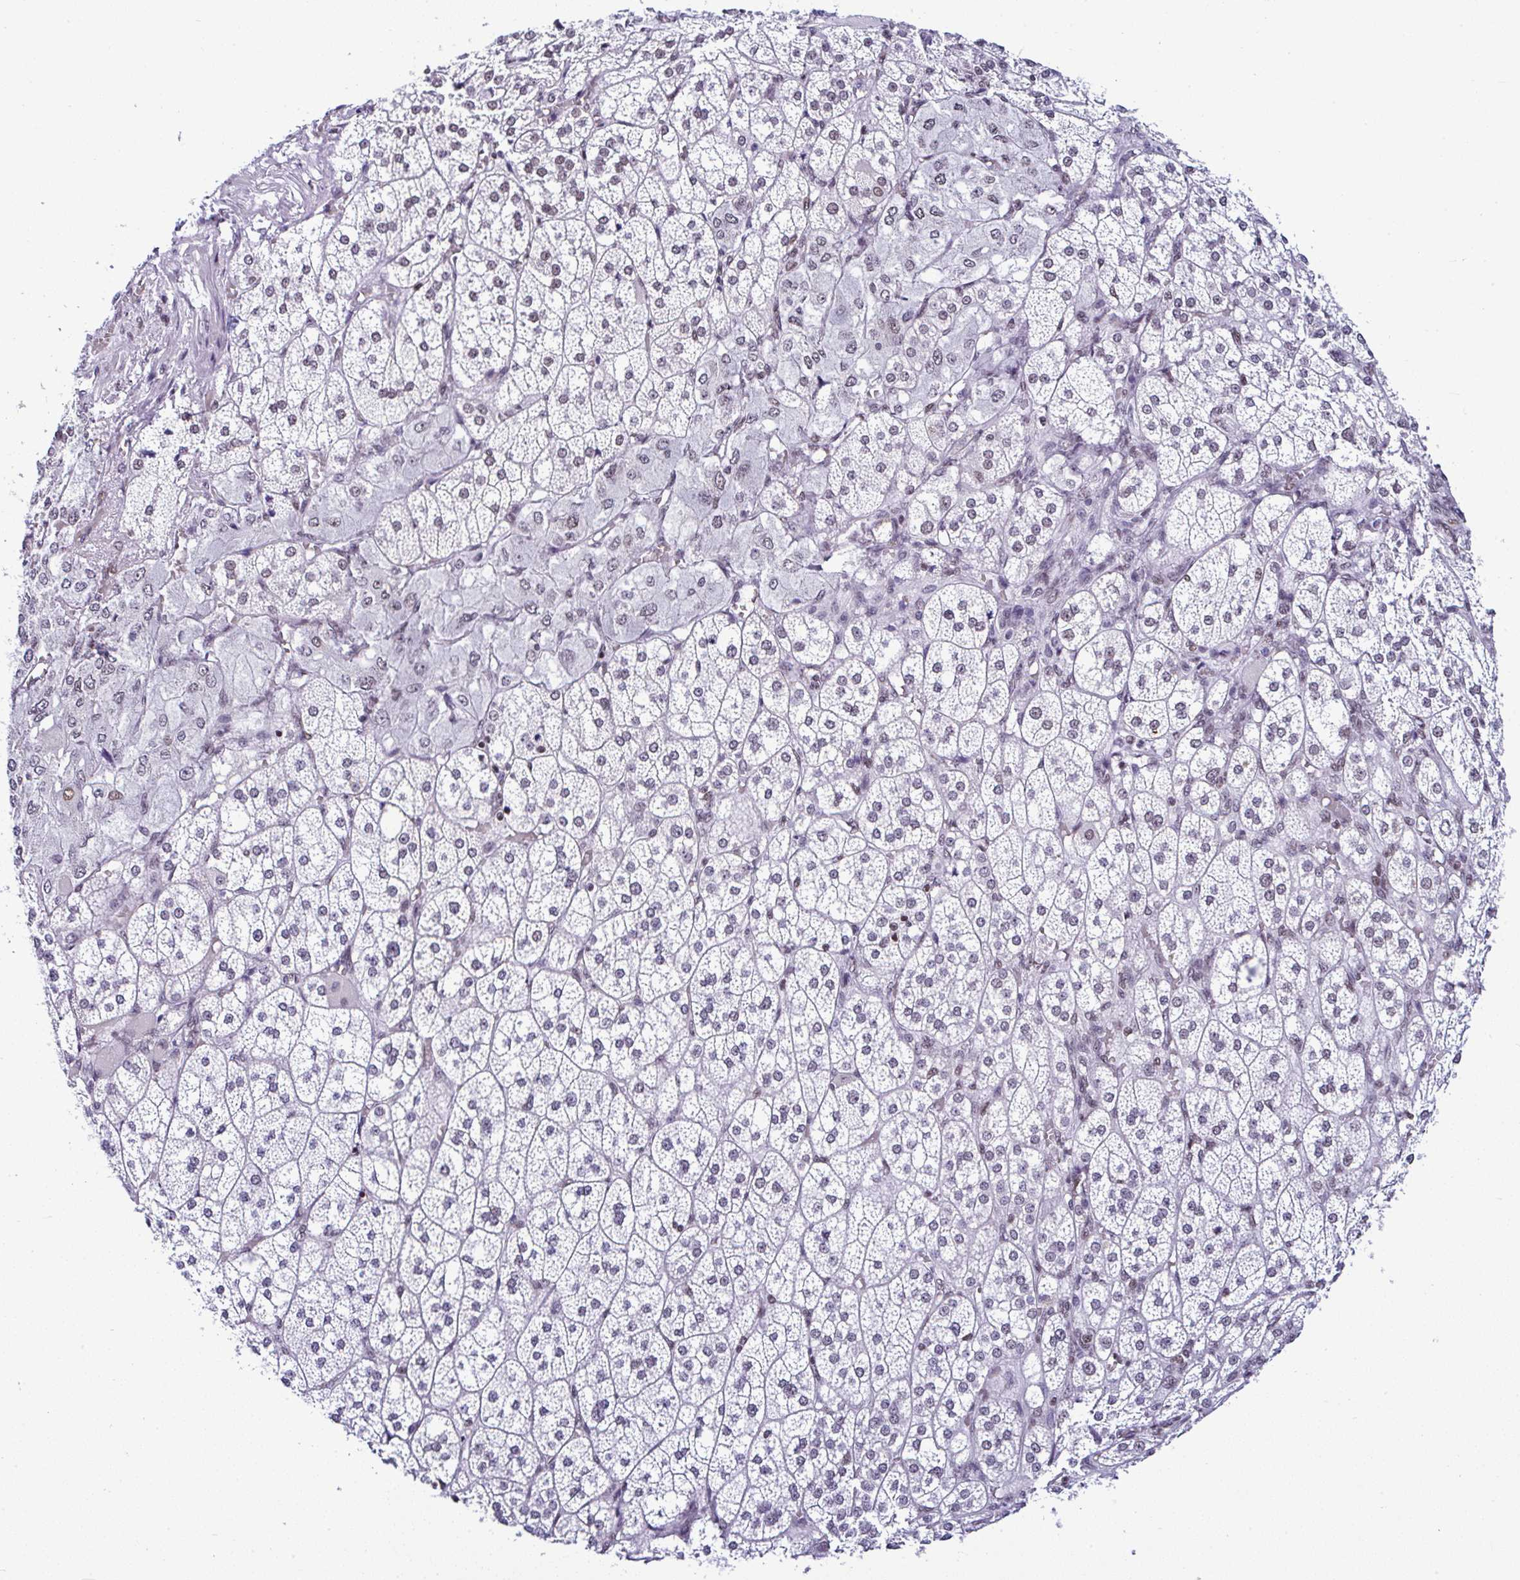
{"staining": {"intensity": "moderate", "quantity": "25%-75%", "location": "nuclear"}, "tissue": "adrenal gland", "cell_type": "Glandular cells", "image_type": "normal", "snomed": [{"axis": "morphology", "description": "Normal tissue, NOS"}, {"axis": "topography", "description": "Adrenal gland"}], "caption": "The photomicrograph shows staining of unremarkable adrenal gland, revealing moderate nuclear protein expression (brown color) within glandular cells.", "gene": "DR1", "patient": {"sex": "female", "age": 60}}